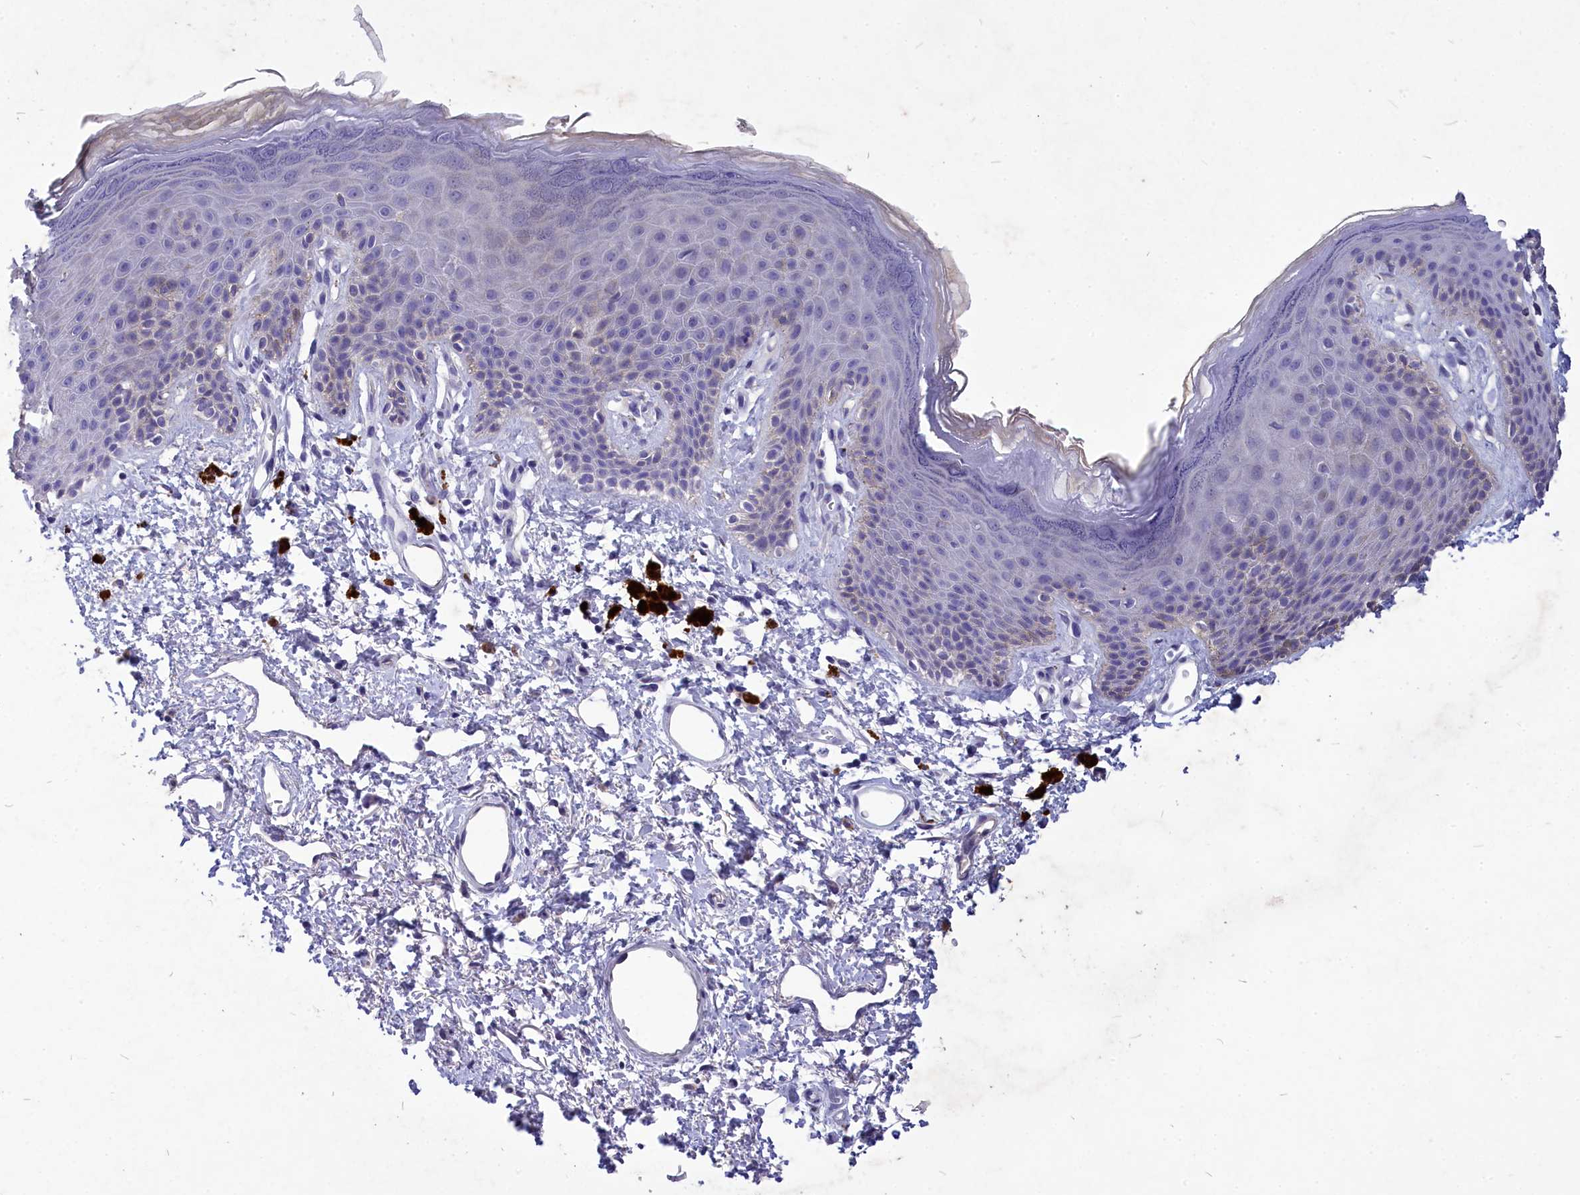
{"staining": {"intensity": "moderate", "quantity": "<25%", "location": "cytoplasmic/membranous"}, "tissue": "skin", "cell_type": "Epidermal cells", "image_type": "normal", "snomed": [{"axis": "morphology", "description": "Normal tissue, NOS"}, {"axis": "topography", "description": "Anal"}], "caption": "Unremarkable skin was stained to show a protein in brown. There is low levels of moderate cytoplasmic/membranous positivity in approximately <25% of epidermal cells. Nuclei are stained in blue.", "gene": "DEFB119", "patient": {"sex": "female", "age": 46}}